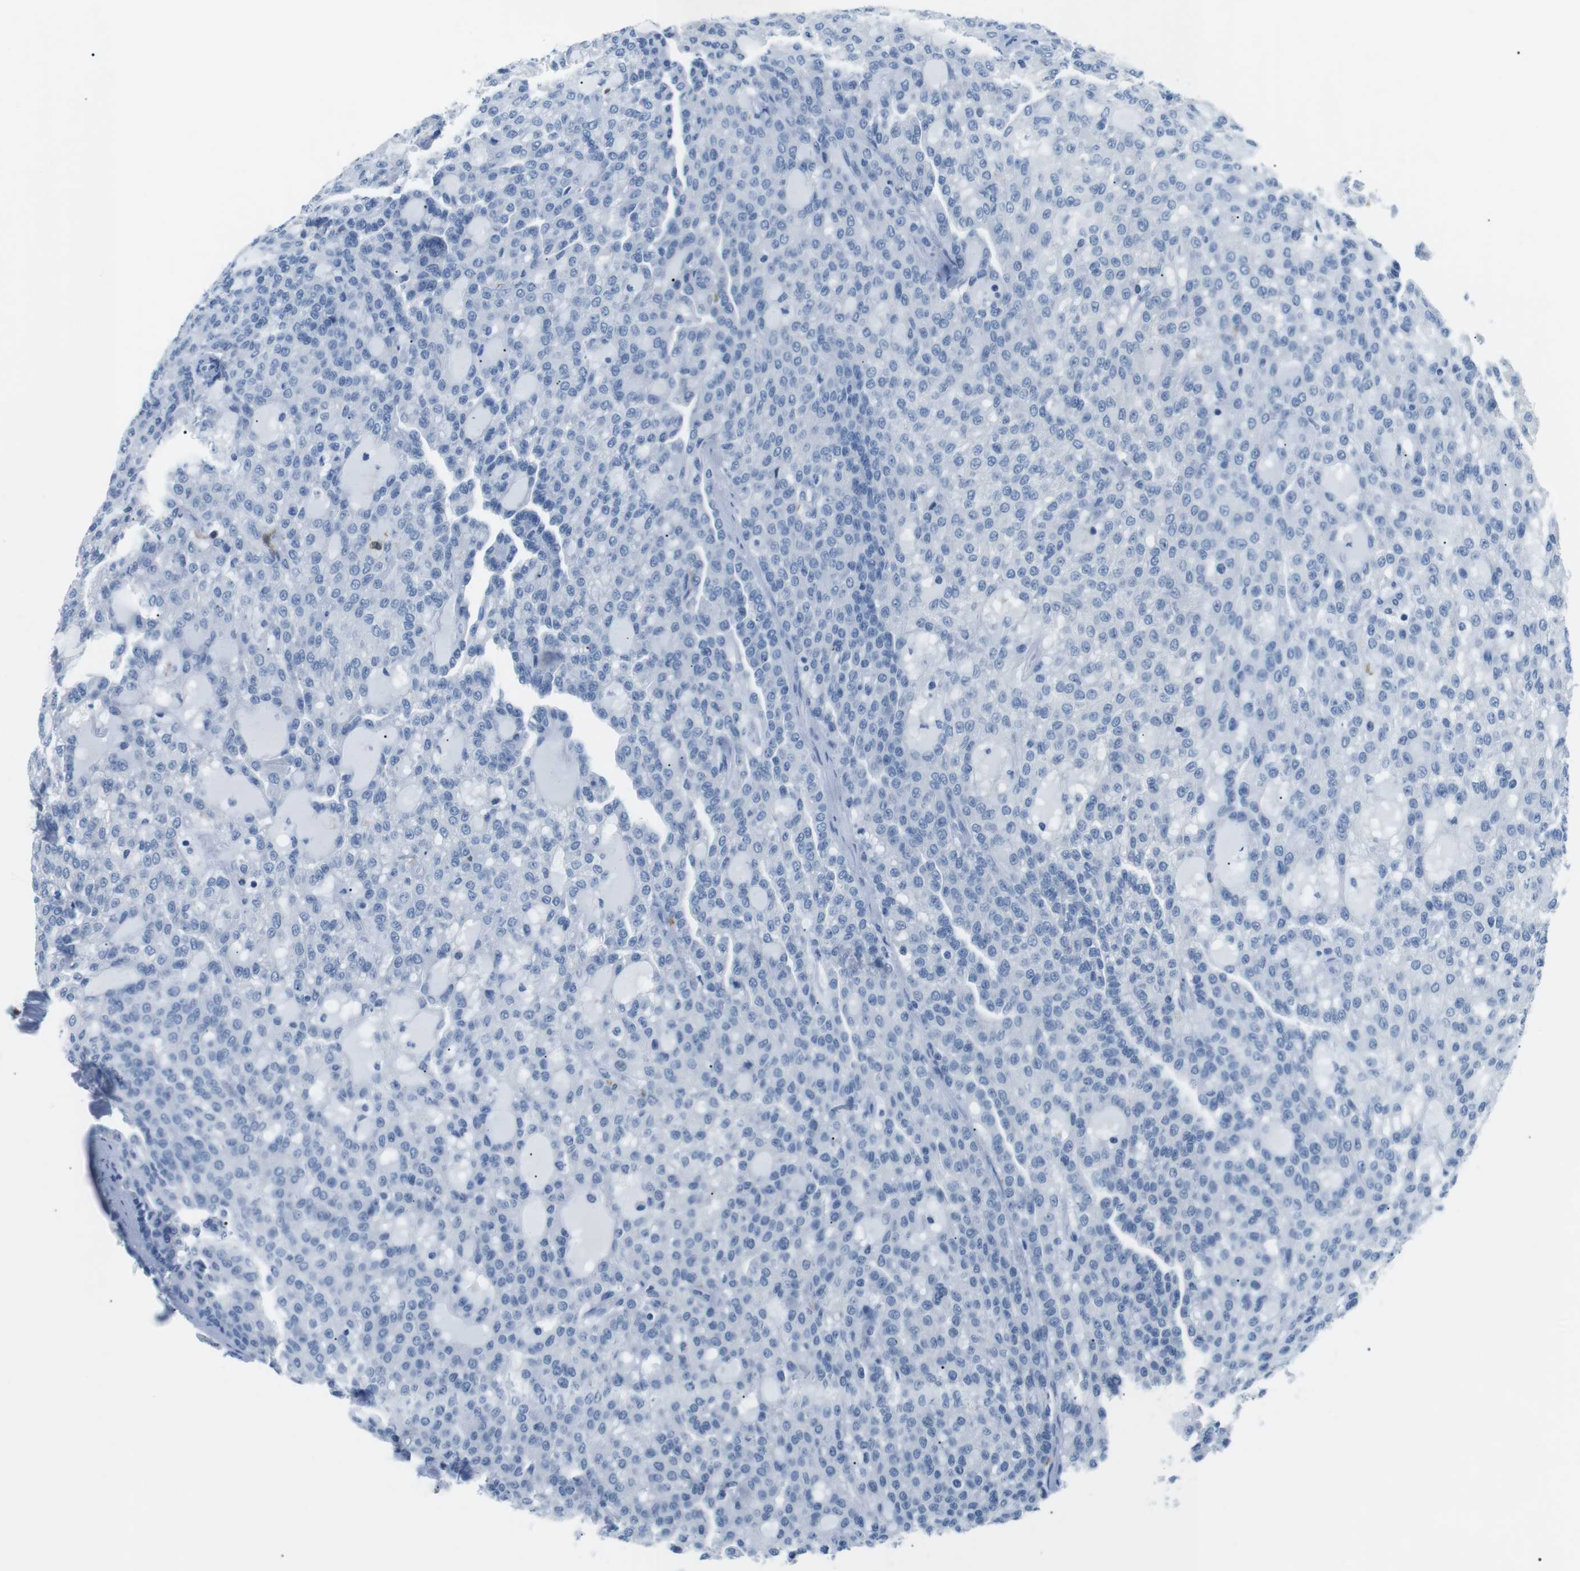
{"staining": {"intensity": "negative", "quantity": "none", "location": "none"}, "tissue": "renal cancer", "cell_type": "Tumor cells", "image_type": "cancer", "snomed": [{"axis": "morphology", "description": "Adenocarcinoma, NOS"}, {"axis": "topography", "description": "Kidney"}], "caption": "Immunohistochemistry of human renal adenocarcinoma exhibits no positivity in tumor cells.", "gene": "FCGRT", "patient": {"sex": "male", "age": 63}}